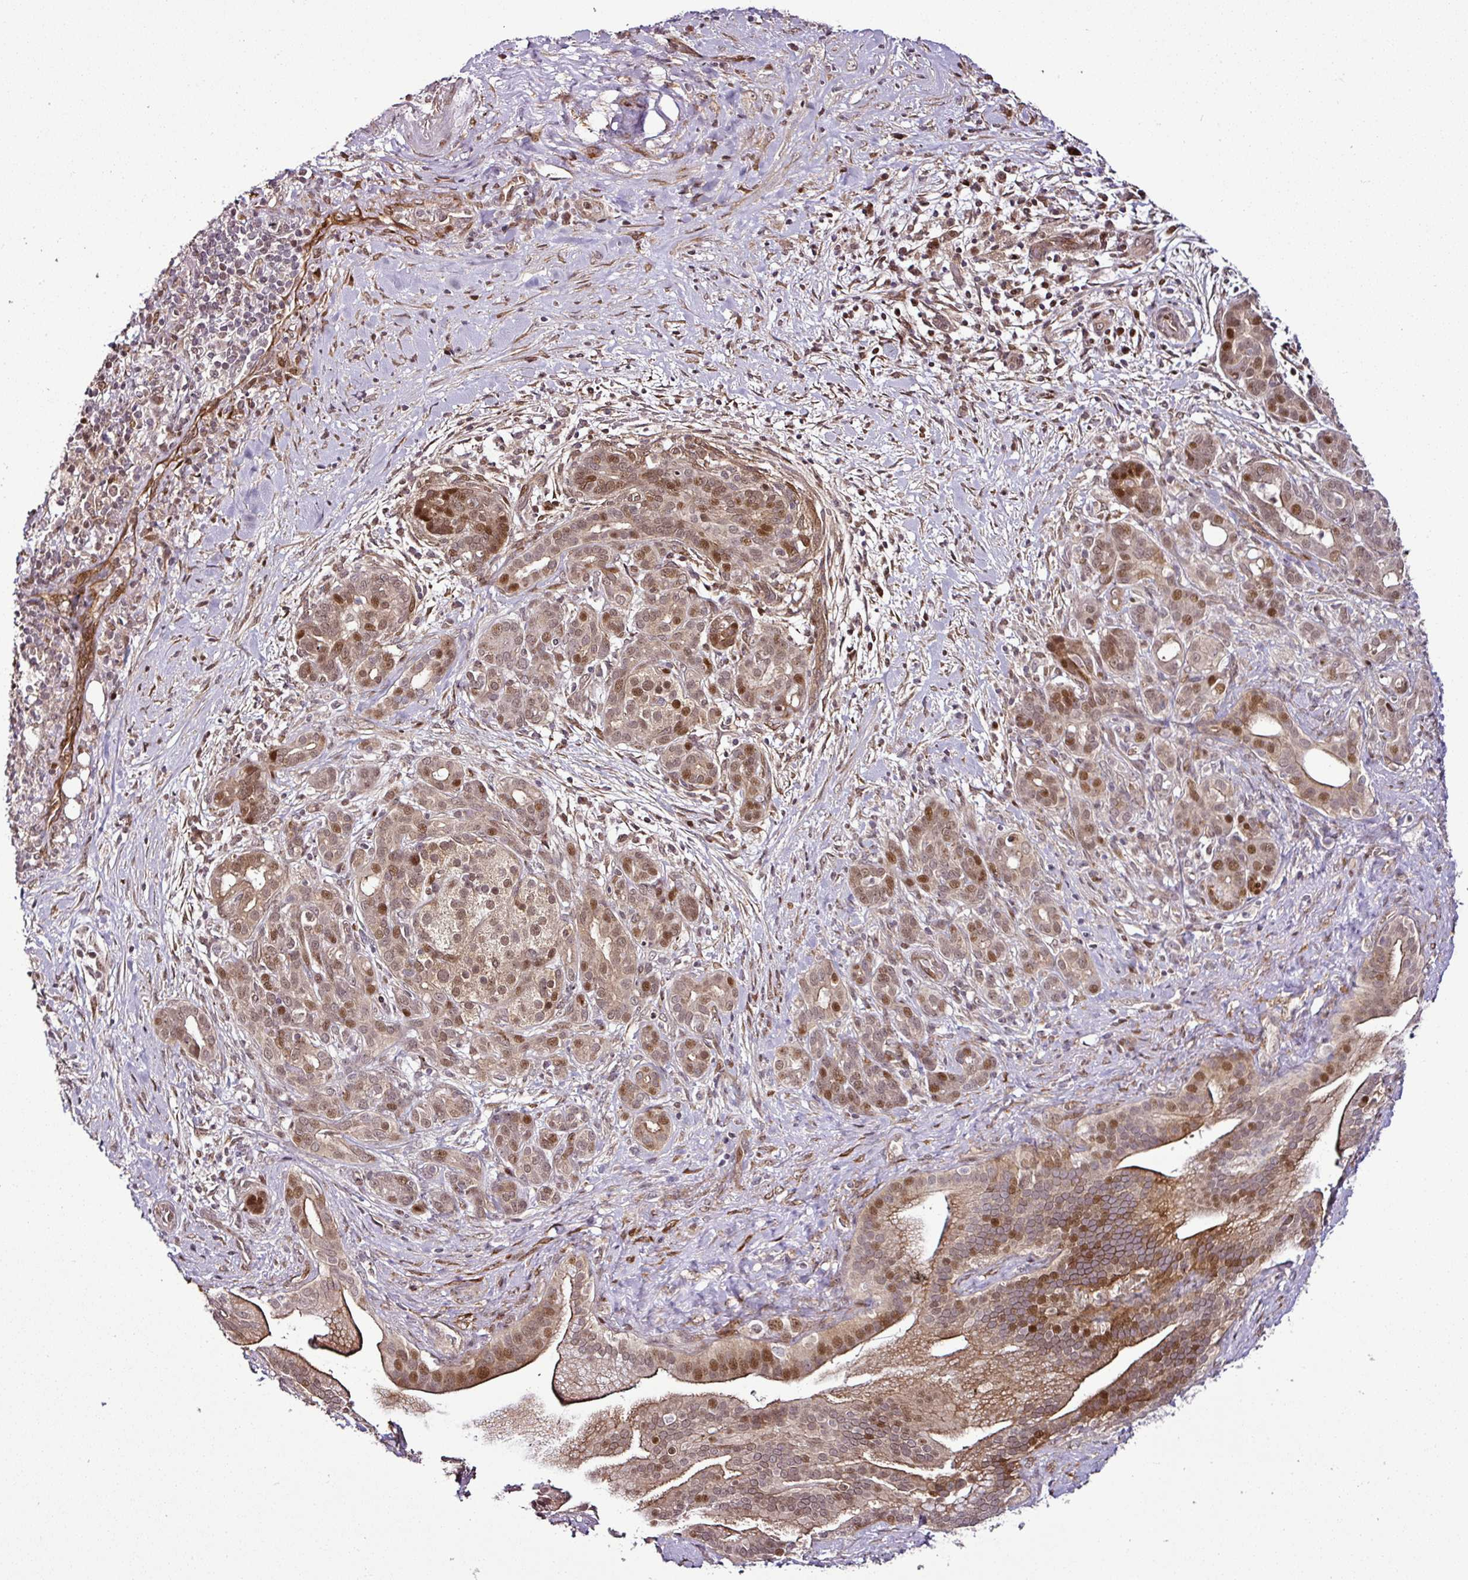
{"staining": {"intensity": "moderate", "quantity": "<25%", "location": "cytoplasmic/membranous,nuclear"}, "tissue": "pancreatic cancer", "cell_type": "Tumor cells", "image_type": "cancer", "snomed": [{"axis": "morphology", "description": "Adenocarcinoma, NOS"}, {"axis": "topography", "description": "Pancreas"}], "caption": "IHC histopathology image of neoplastic tissue: pancreatic cancer stained using IHC exhibits low levels of moderate protein expression localized specifically in the cytoplasmic/membranous and nuclear of tumor cells, appearing as a cytoplasmic/membranous and nuclear brown color.", "gene": "COPRS", "patient": {"sex": "male", "age": 44}}